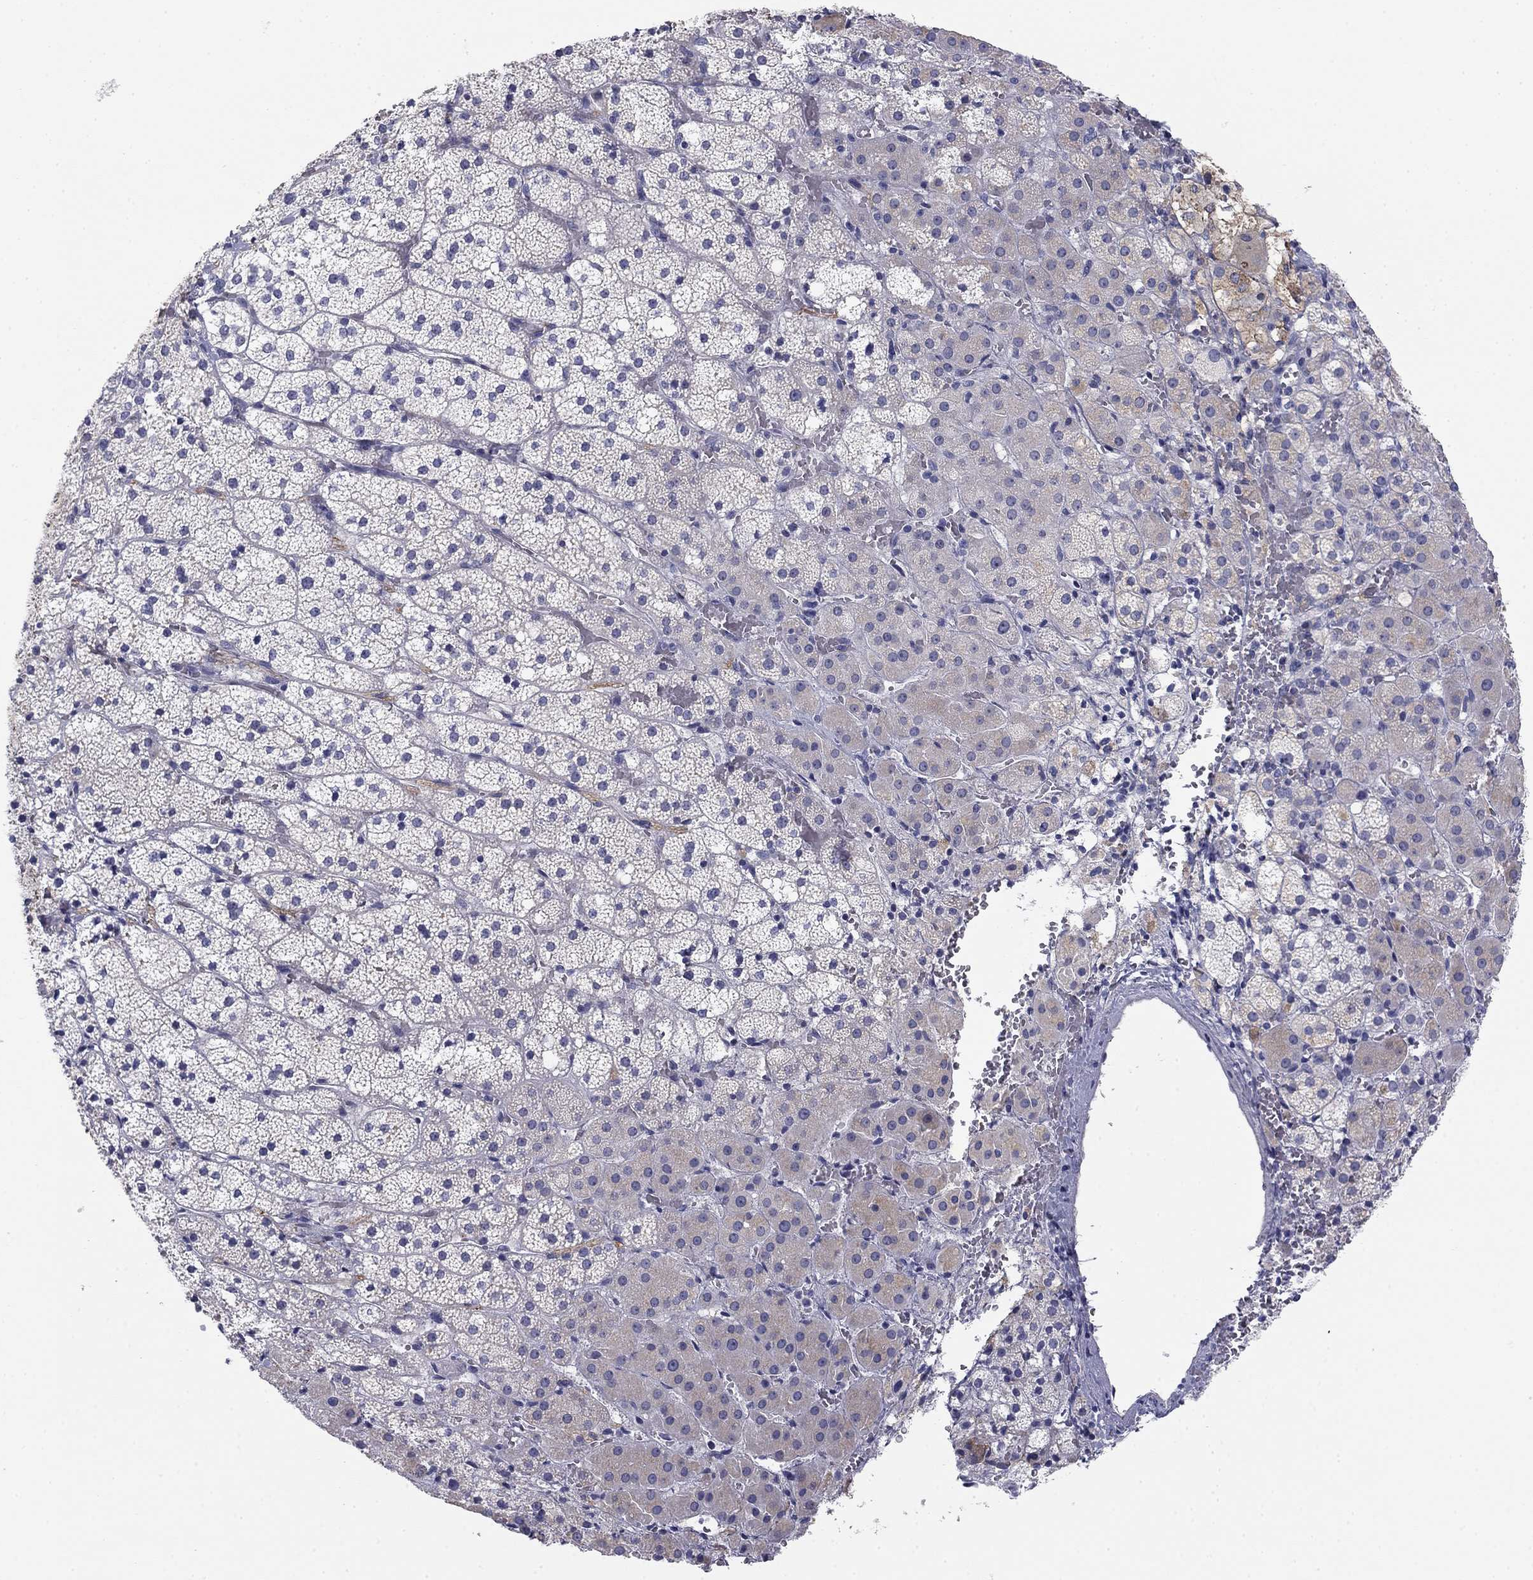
{"staining": {"intensity": "weak", "quantity": "<25%", "location": "cytoplasmic/membranous"}, "tissue": "adrenal gland", "cell_type": "Glandular cells", "image_type": "normal", "snomed": [{"axis": "morphology", "description": "Normal tissue, NOS"}, {"axis": "topography", "description": "Adrenal gland"}], "caption": "High power microscopy histopathology image of an immunohistochemistry histopathology image of benign adrenal gland, revealing no significant staining in glandular cells. (DAB immunohistochemistry with hematoxylin counter stain).", "gene": "SEPTIN3", "patient": {"sex": "male", "age": 53}}